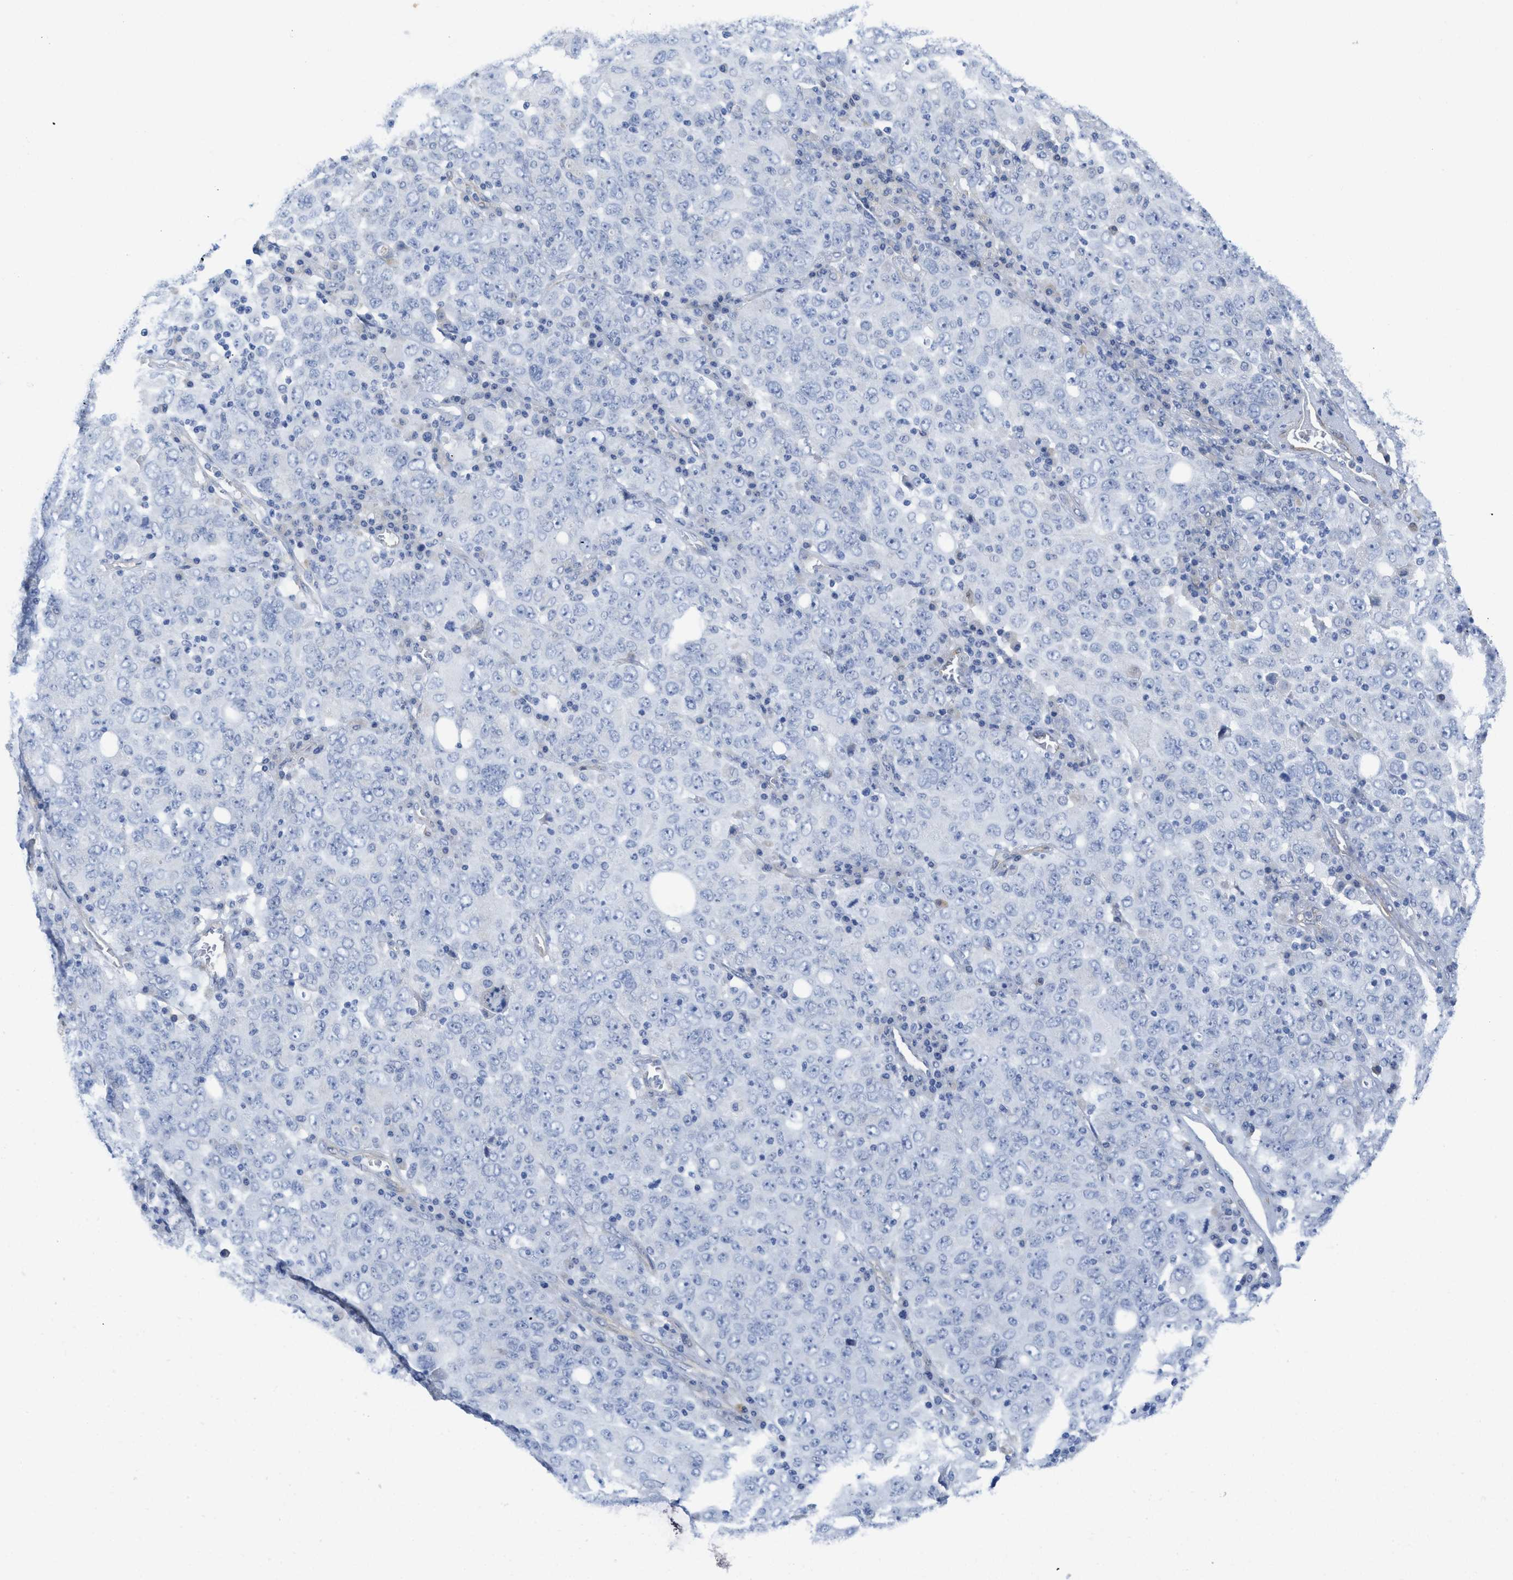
{"staining": {"intensity": "negative", "quantity": "none", "location": "none"}, "tissue": "ovarian cancer", "cell_type": "Tumor cells", "image_type": "cancer", "snomed": [{"axis": "morphology", "description": "Carcinoma, endometroid"}, {"axis": "topography", "description": "Ovary"}], "caption": "An immunohistochemistry (IHC) image of ovarian cancer (endometroid carcinoma) is shown. There is no staining in tumor cells of ovarian cancer (endometroid carcinoma).", "gene": "TUB", "patient": {"sex": "female", "age": 62}}